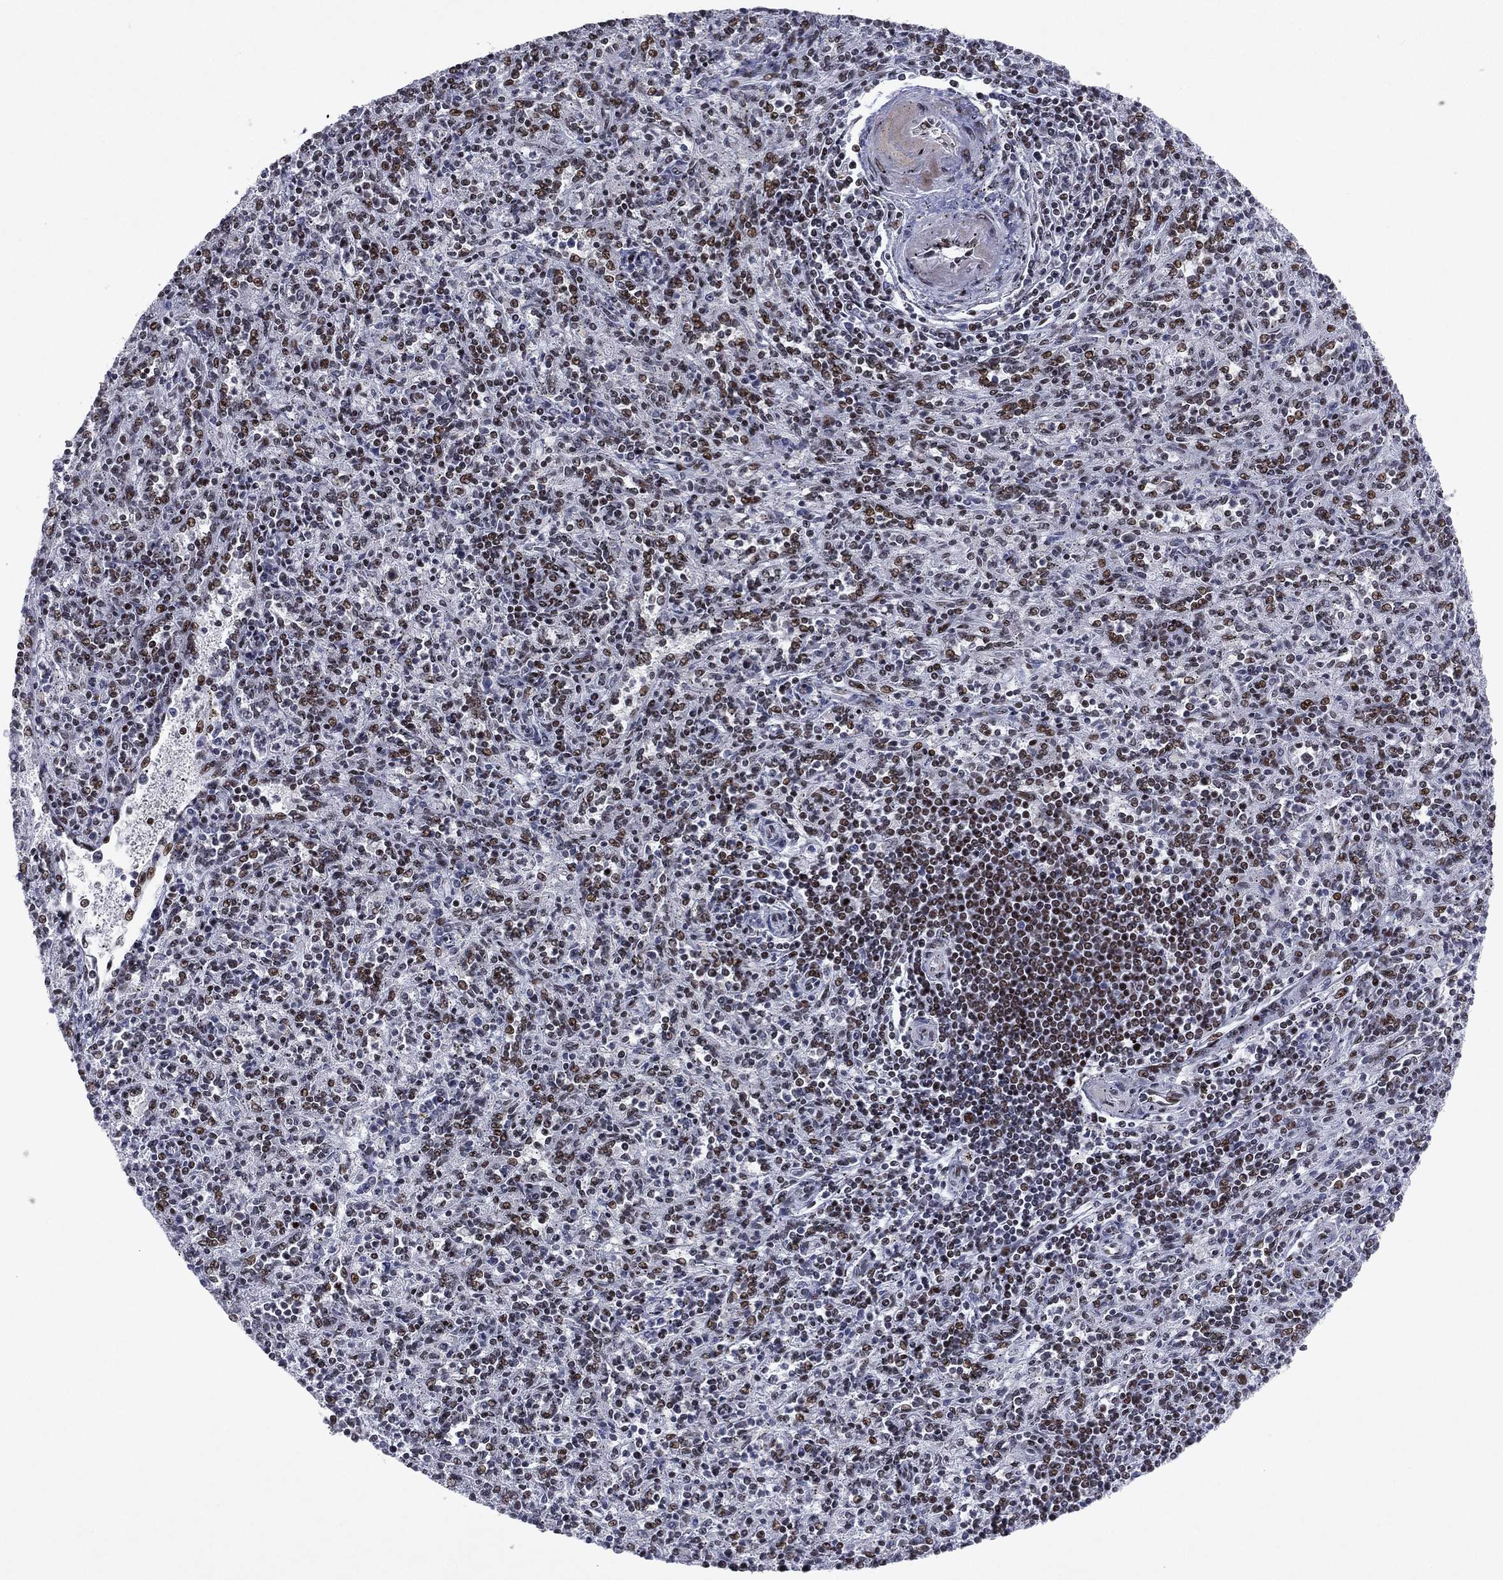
{"staining": {"intensity": "moderate", "quantity": ">75%", "location": "nuclear"}, "tissue": "spleen", "cell_type": "Cells in red pulp", "image_type": "normal", "snomed": [{"axis": "morphology", "description": "Normal tissue, NOS"}, {"axis": "topography", "description": "Spleen"}], "caption": "A high-resolution micrograph shows IHC staining of normal spleen, which exhibits moderate nuclear staining in about >75% of cells in red pulp.", "gene": "RTF1", "patient": {"sex": "male", "age": 69}}